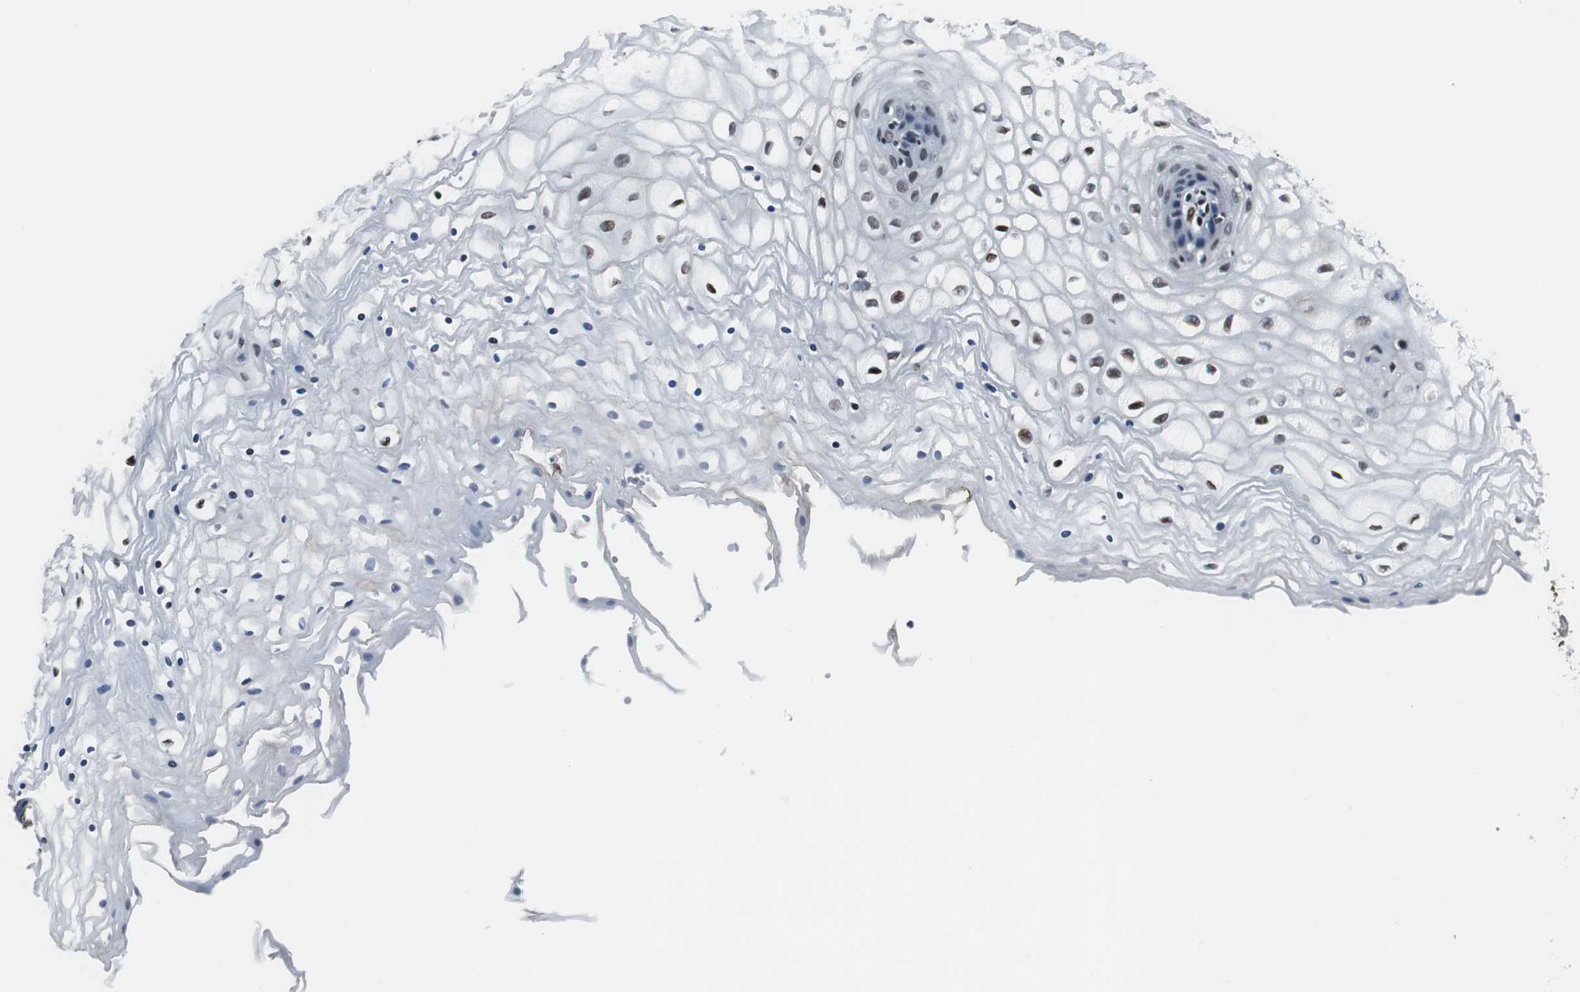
{"staining": {"intensity": "moderate", "quantity": ">75%", "location": "nuclear"}, "tissue": "vagina", "cell_type": "Squamous epithelial cells", "image_type": "normal", "snomed": [{"axis": "morphology", "description": "Normal tissue, NOS"}, {"axis": "topography", "description": "Vagina"}], "caption": "IHC (DAB (3,3'-diaminobenzidine)) staining of normal human vagina demonstrates moderate nuclear protein expression in approximately >75% of squamous epithelial cells. The protein of interest is shown in brown color, while the nuclei are stained blue.", "gene": "MEF2D", "patient": {"sex": "female", "age": 34}}